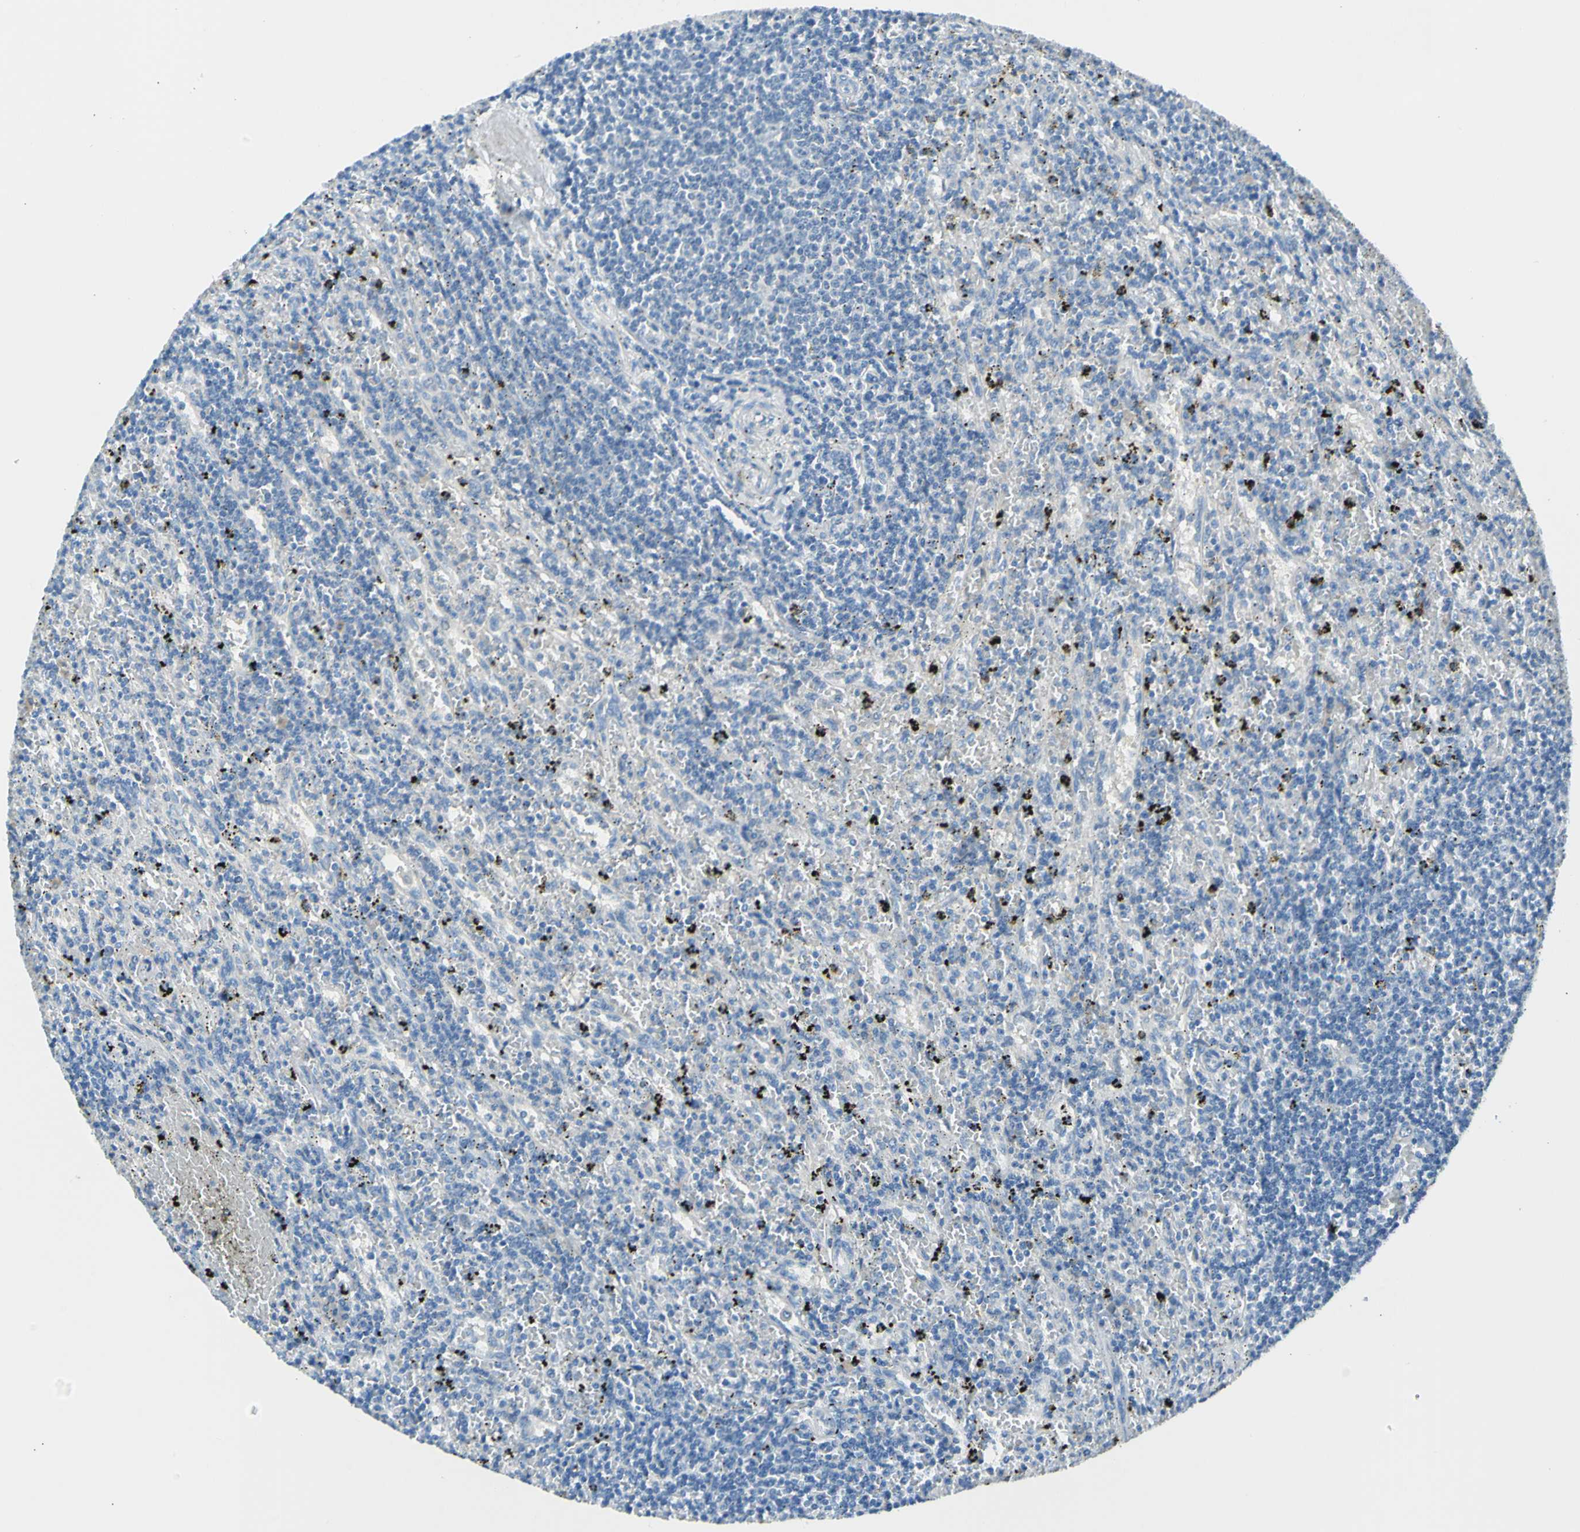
{"staining": {"intensity": "negative", "quantity": "none", "location": "none"}, "tissue": "lymphoma", "cell_type": "Tumor cells", "image_type": "cancer", "snomed": [{"axis": "morphology", "description": "Malignant lymphoma, non-Hodgkin's type, Low grade"}, {"axis": "topography", "description": "Spleen"}], "caption": "DAB immunohistochemical staining of human lymphoma shows no significant expression in tumor cells. Nuclei are stained in blue.", "gene": "NPHP3", "patient": {"sex": "male", "age": 76}}